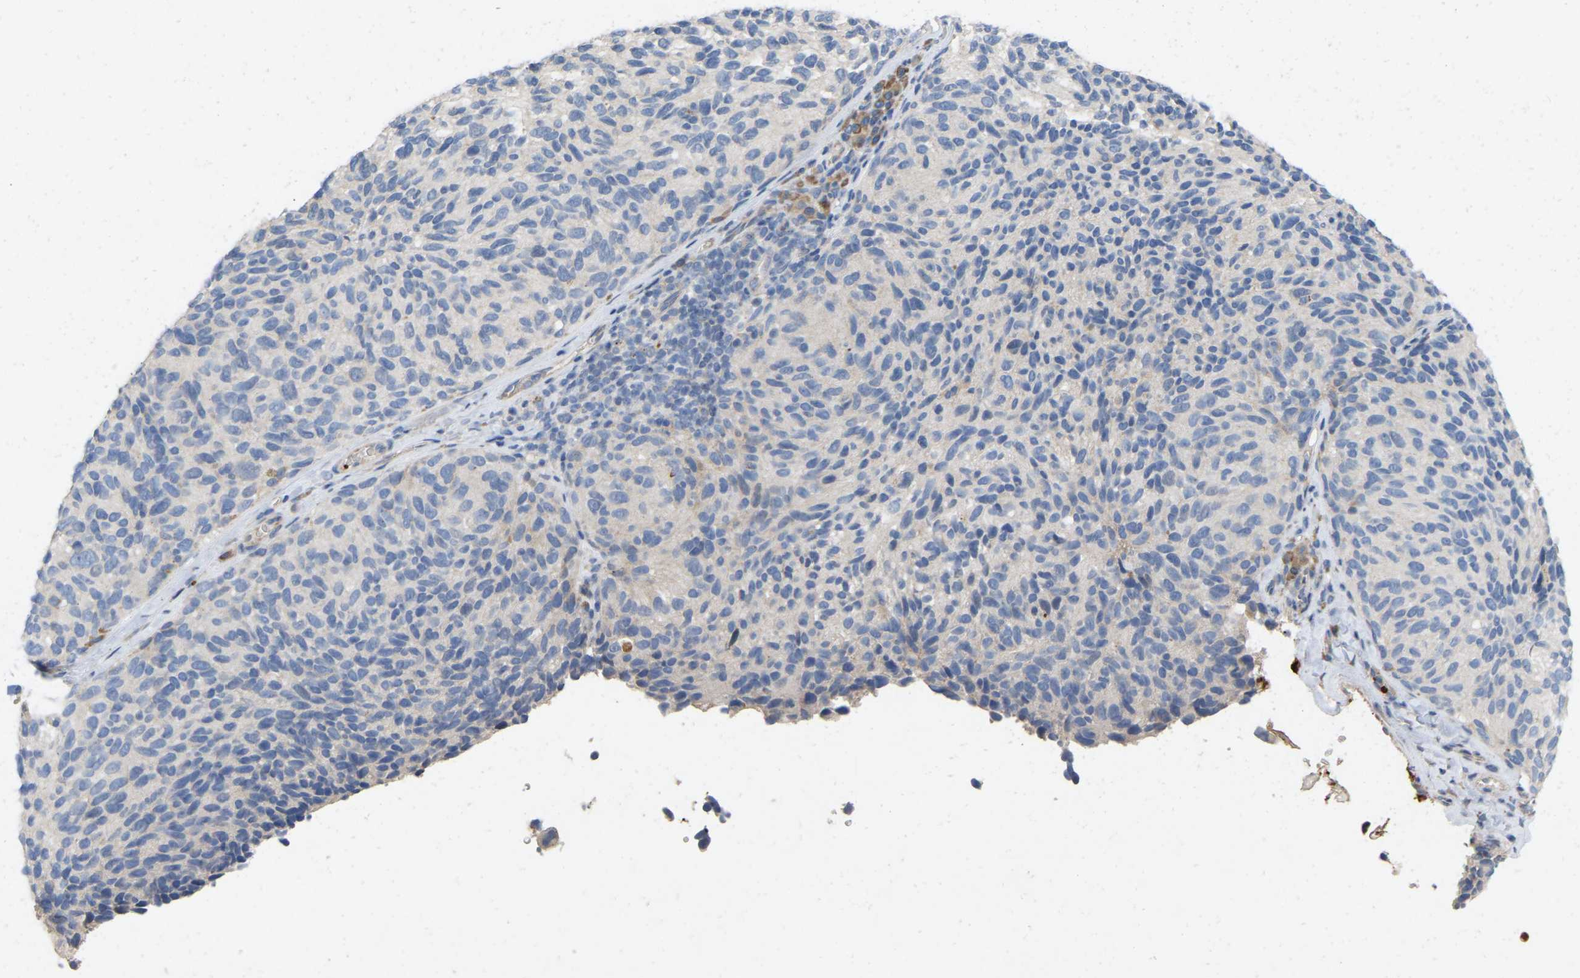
{"staining": {"intensity": "negative", "quantity": "none", "location": "none"}, "tissue": "melanoma", "cell_type": "Tumor cells", "image_type": "cancer", "snomed": [{"axis": "morphology", "description": "Malignant melanoma, NOS"}, {"axis": "topography", "description": "Skin"}], "caption": "There is no significant expression in tumor cells of melanoma. (IHC, brightfield microscopy, high magnification).", "gene": "RHEB", "patient": {"sex": "female", "age": 73}}